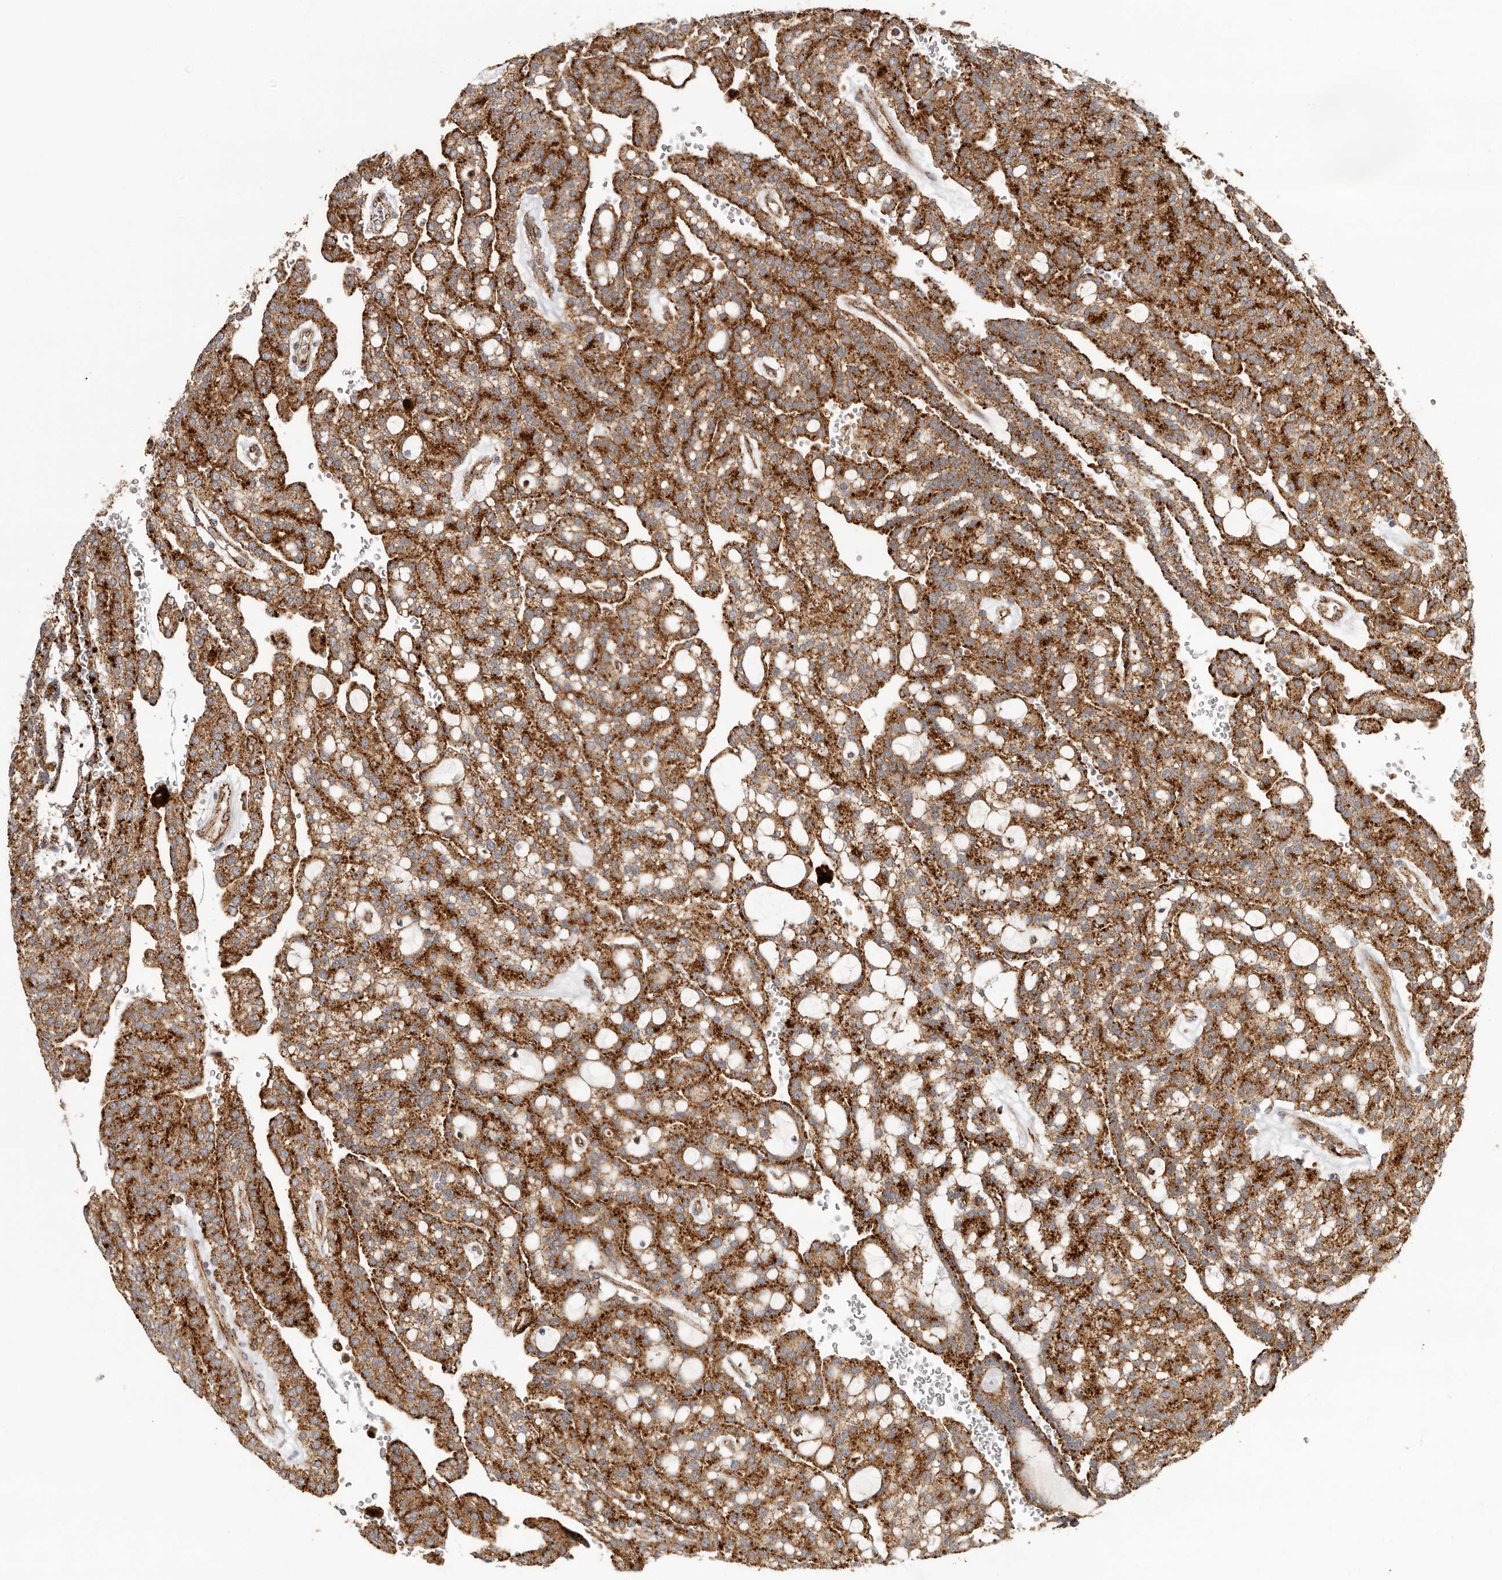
{"staining": {"intensity": "strong", "quantity": ">75%", "location": "cytoplasmic/membranous"}, "tissue": "renal cancer", "cell_type": "Tumor cells", "image_type": "cancer", "snomed": [{"axis": "morphology", "description": "Adenocarcinoma, NOS"}, {"axis": "topography", "description": "Kidney"}], "caption": "The histopathology image displays staining of adenocarcinoma (renal), revealing strong cytoplasmic/membranous protein expression (brown color) within tumor cells. (brown staining indicates protein expression, while blue staining denotes nuclei).", "gene": "GRN", "patient": {"sex": "male", "age": 63}}